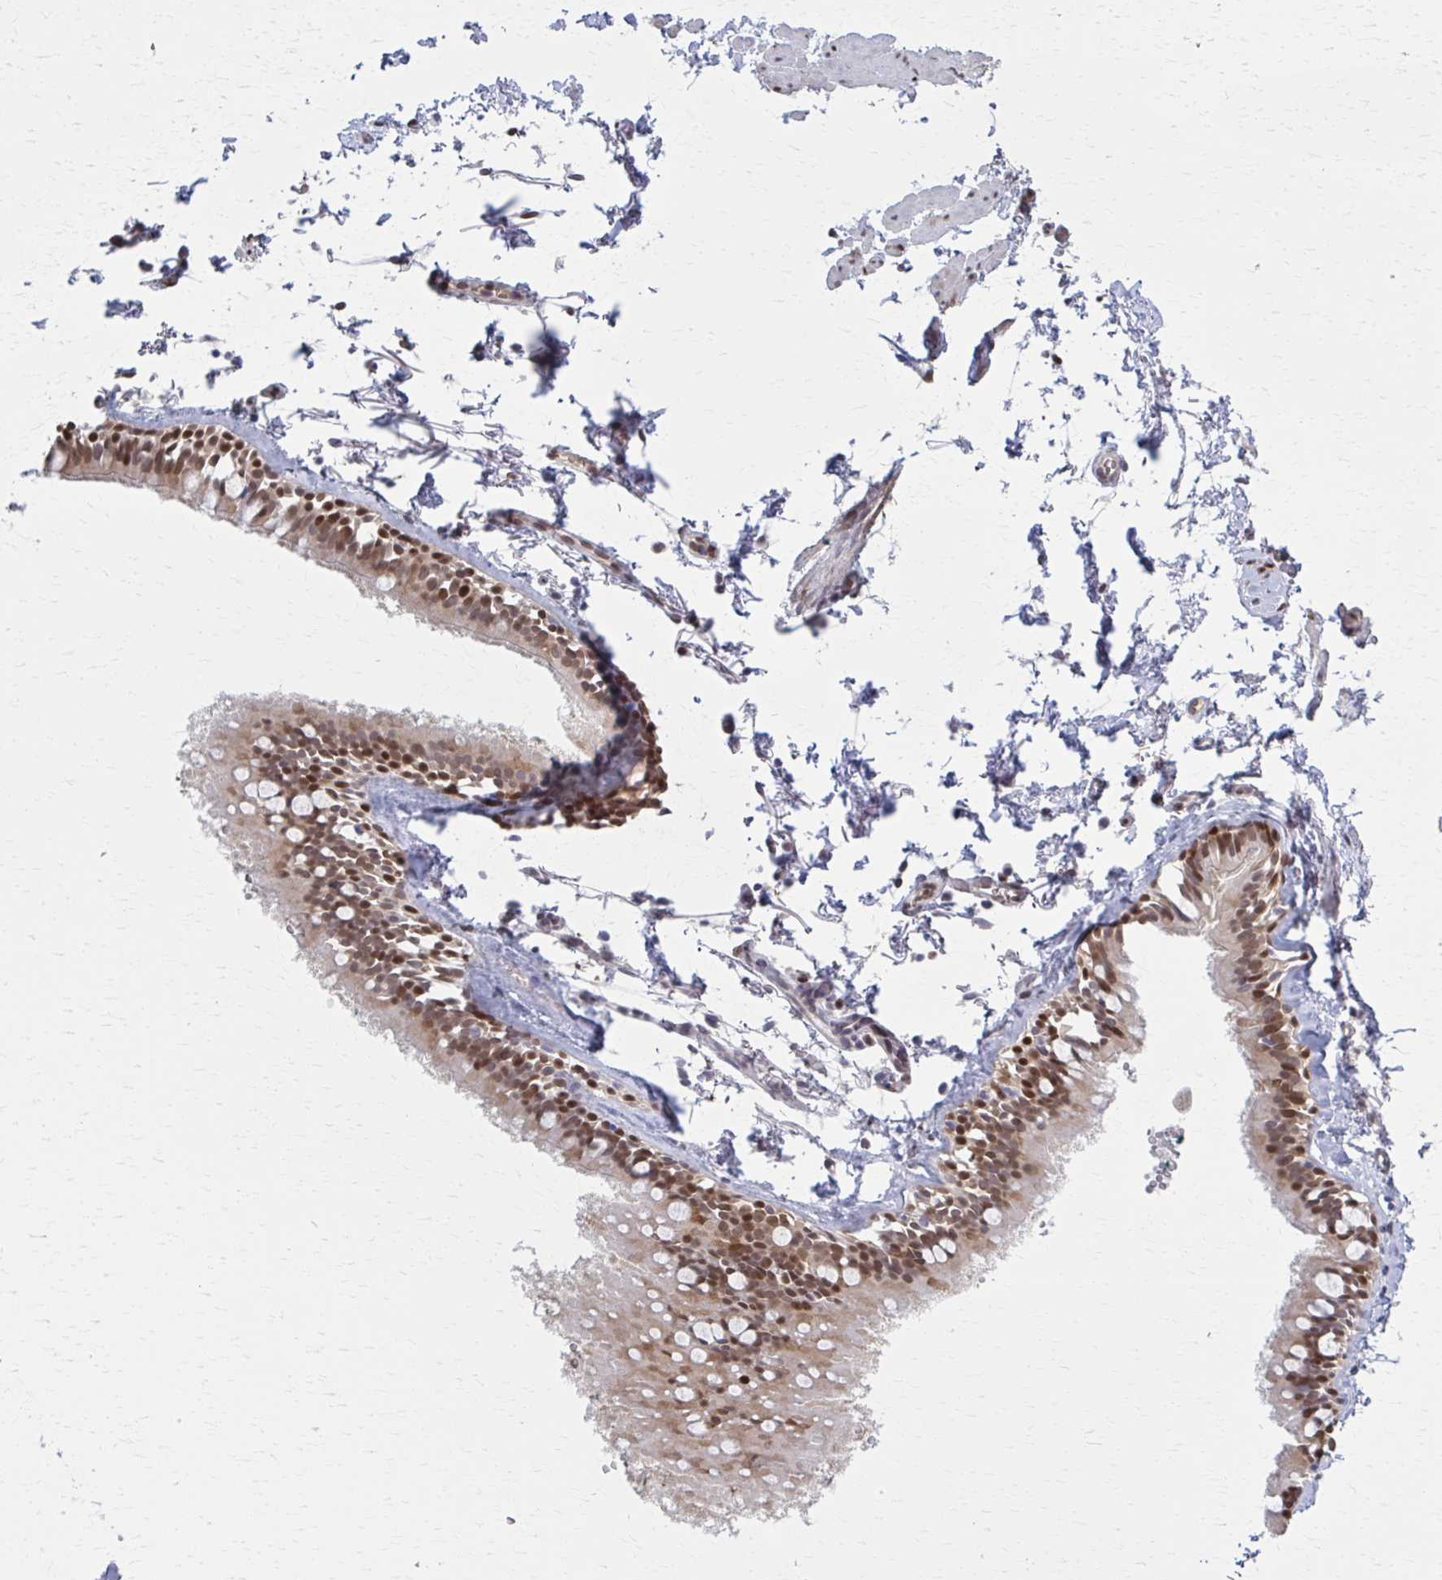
{"staining": {"intensity": "moderate", "quantity": ">75%", "location": "cytoplasmic/membranous,nuclear"}, "tissue": "bronchus", "cell_type": "Respiratory epithelial cells", "image_type": "normal", "snomed": [{"axis": "morphology", "description": "Normal tissue, NOS"}, {"axis": "topography", "description": "Cartilage tissue"}, {"axis": "topography", "description": "Bronchus"}, {"axis": "topography", "description": "Peripheral nerve tissue"}], "caption": "IHC (DAB) staining of benign human bronchus demonstrates moderate cytoplasmic/membranous,nuclear protein positivity in approximately >75% of respiratory epithelial cells. Immunohistochemistry stains the protein in brown and the nuclei are stained blue.", "gene": "MDH1", "patient": {"sex": "female", "age": 59}}